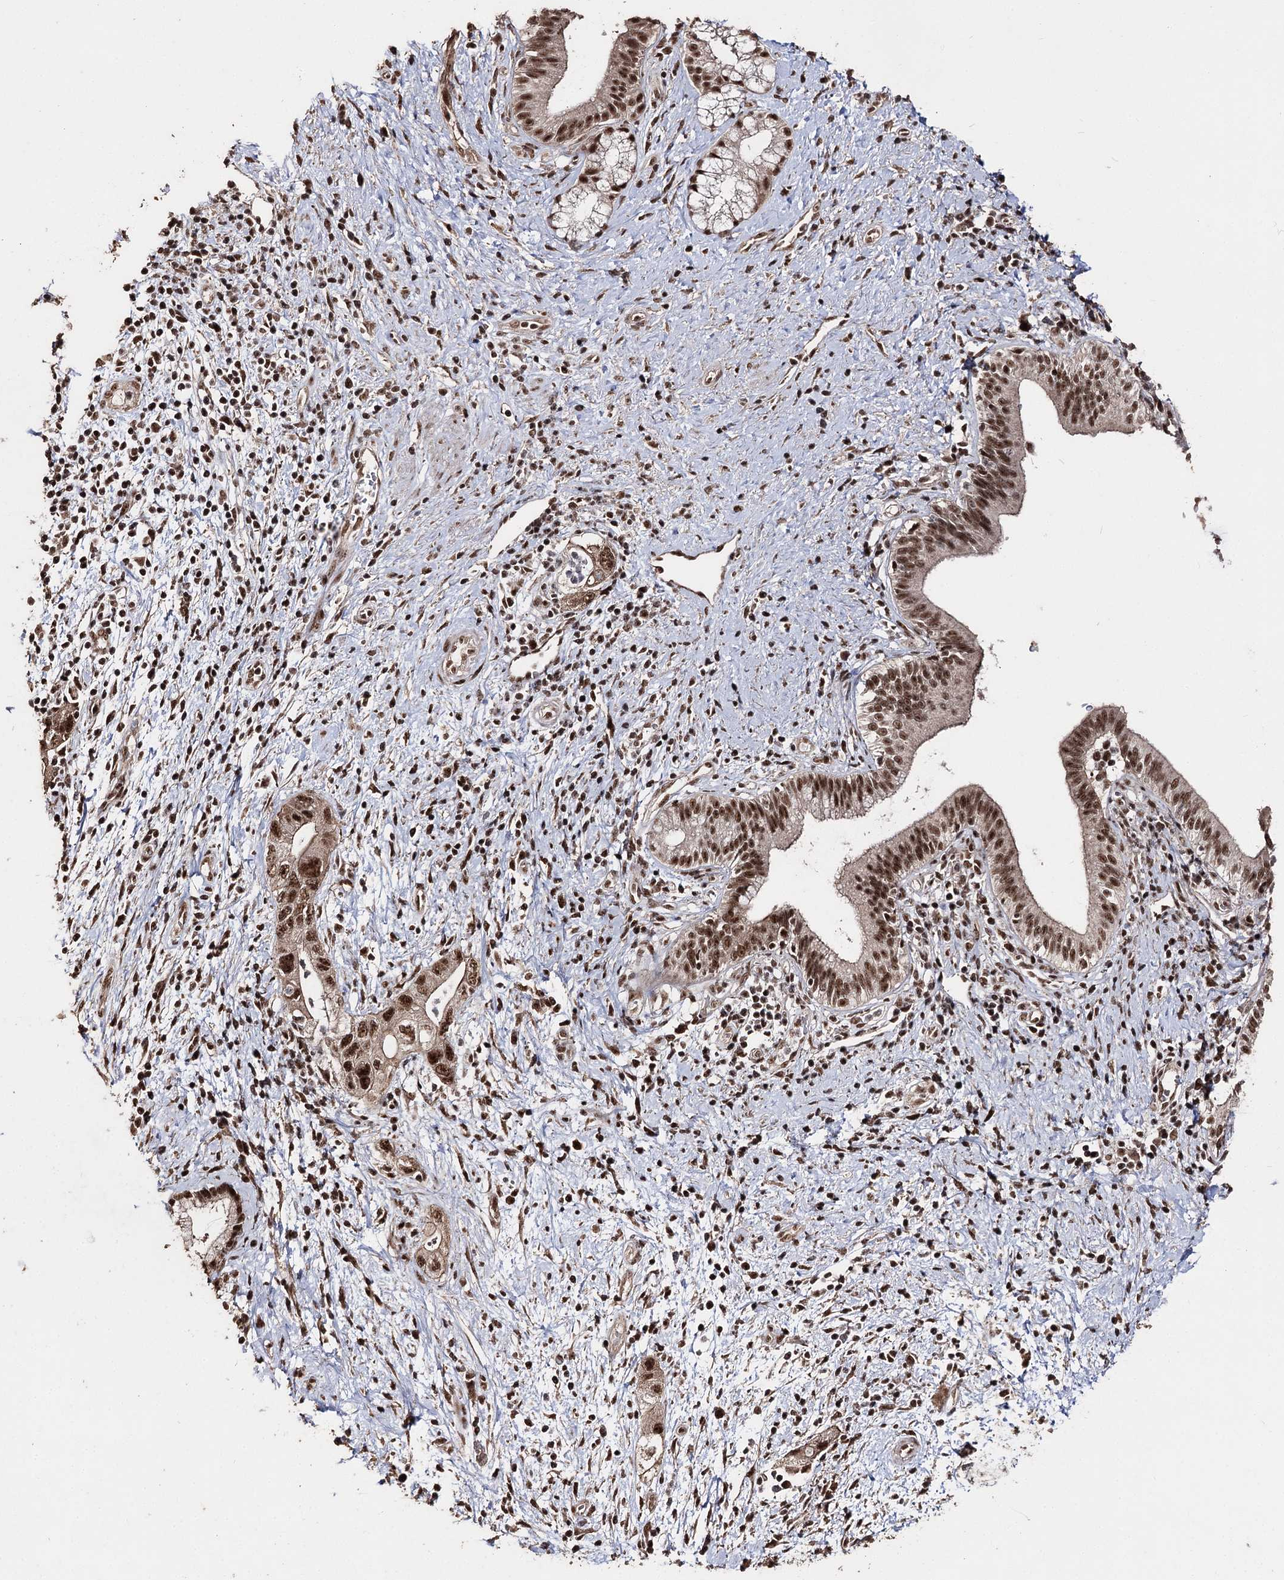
{"staining": {"intensity": "strong", "quantity": ">75%", "location": "nuclear"}, "tissue": "pancreatic cancer", "cell_type": "Tumor cells", "image_type": "cancer", "snomed": [{"axis": "morphology", "description": "Adenocarcinoma, NOS"}, {"axis": "topography", "description": "Pancreas"}], "caption": "Tumor cells show high levels of strong nuclear expression in about >75% of cells in human pancreatic adenocarcinoma.", "gene": "U2SURP", "patient": {"sex": "female", "age": 73}}